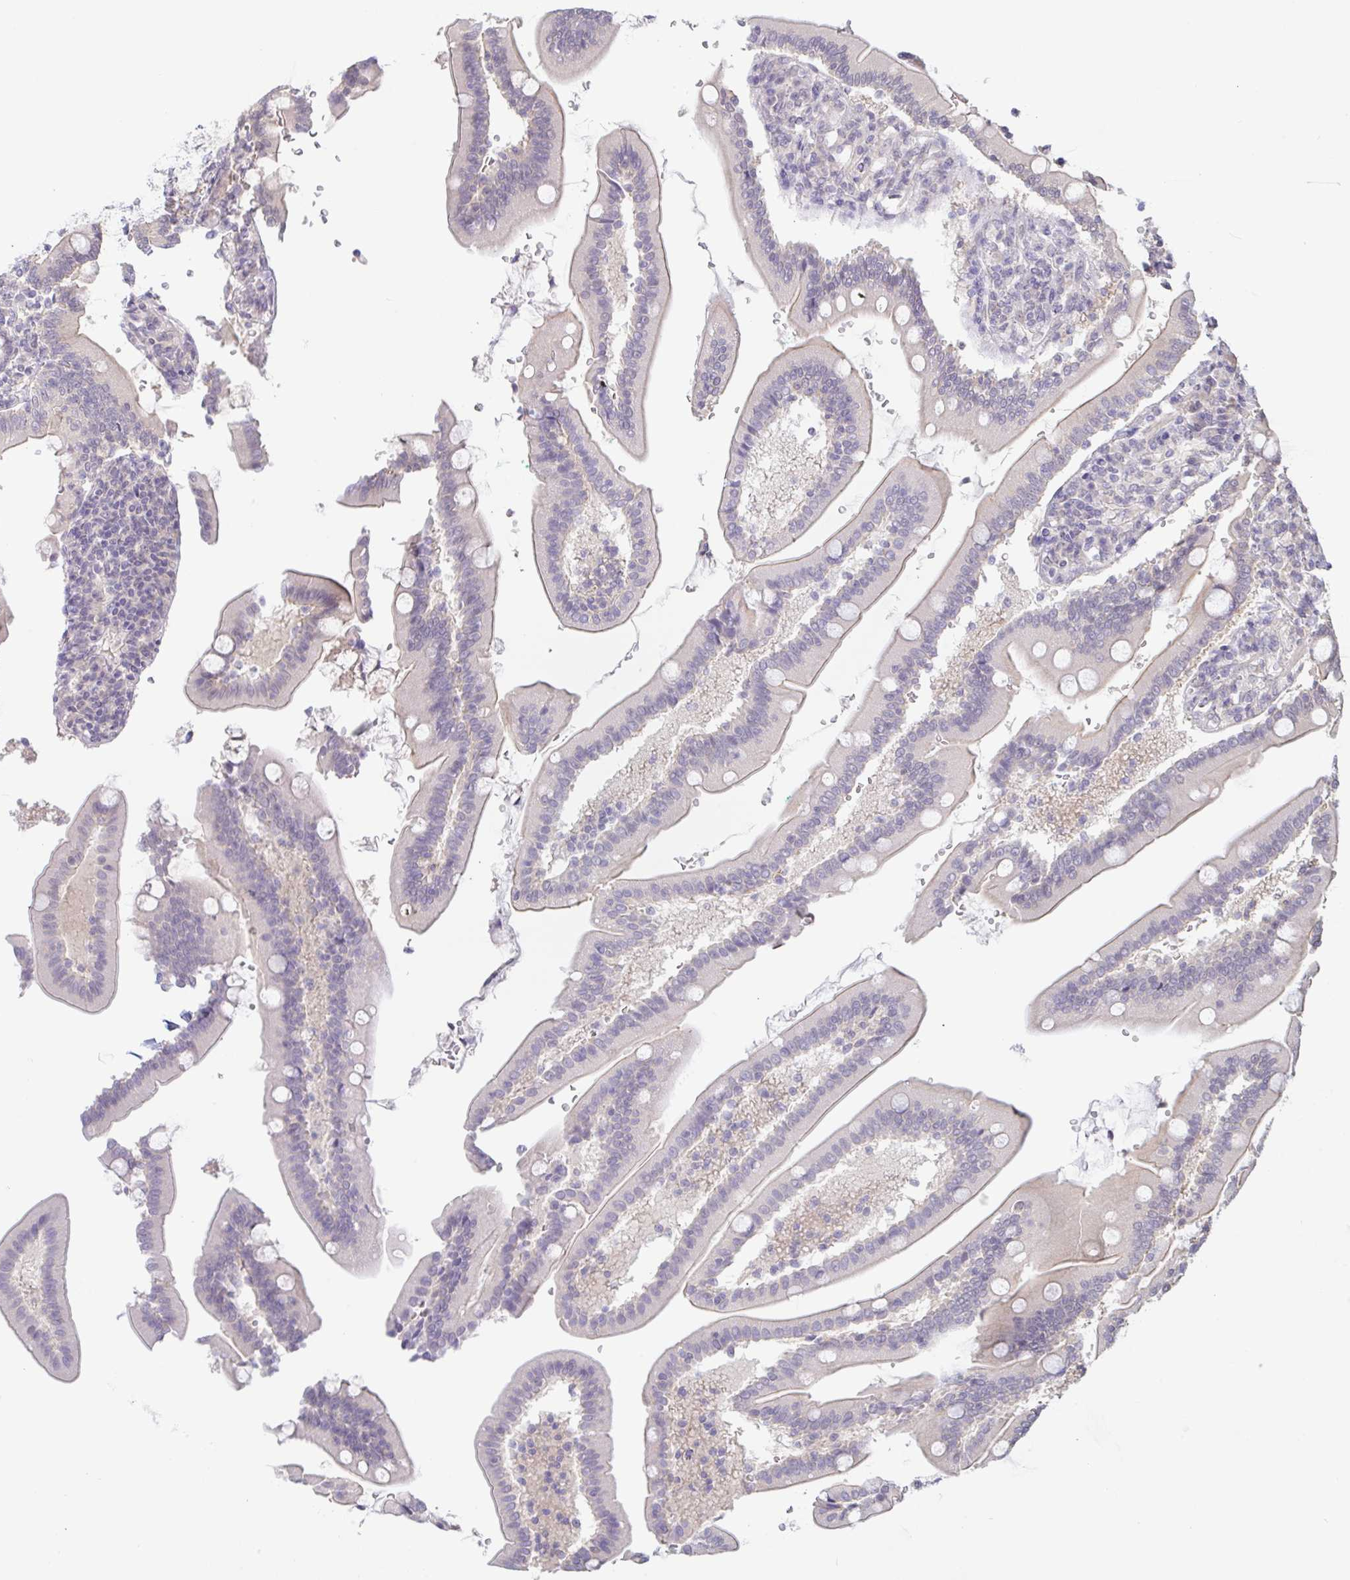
{"staining": {"intensity": "weak", "quantity": "25%-75%", "location": "cytoplasmic/membranous"}, "tissue": "duodenum", "cell_type": "Glandular cells", "image_type": "normal", "snomed": [{"axis": "morphology", "description": "Normal tissue, NOS"}, {"axis": "topography", "description": "Duodenum"}], "caption": "This histopathology image shows immunohistochemistry (IHC) staining of normal human duodenum, with low weak cytoplasmic/membranous expression in approximately 25%-75% of glandular cells.", "gene": "HYPK", "patient": {"sex": "female", "age": 67}}